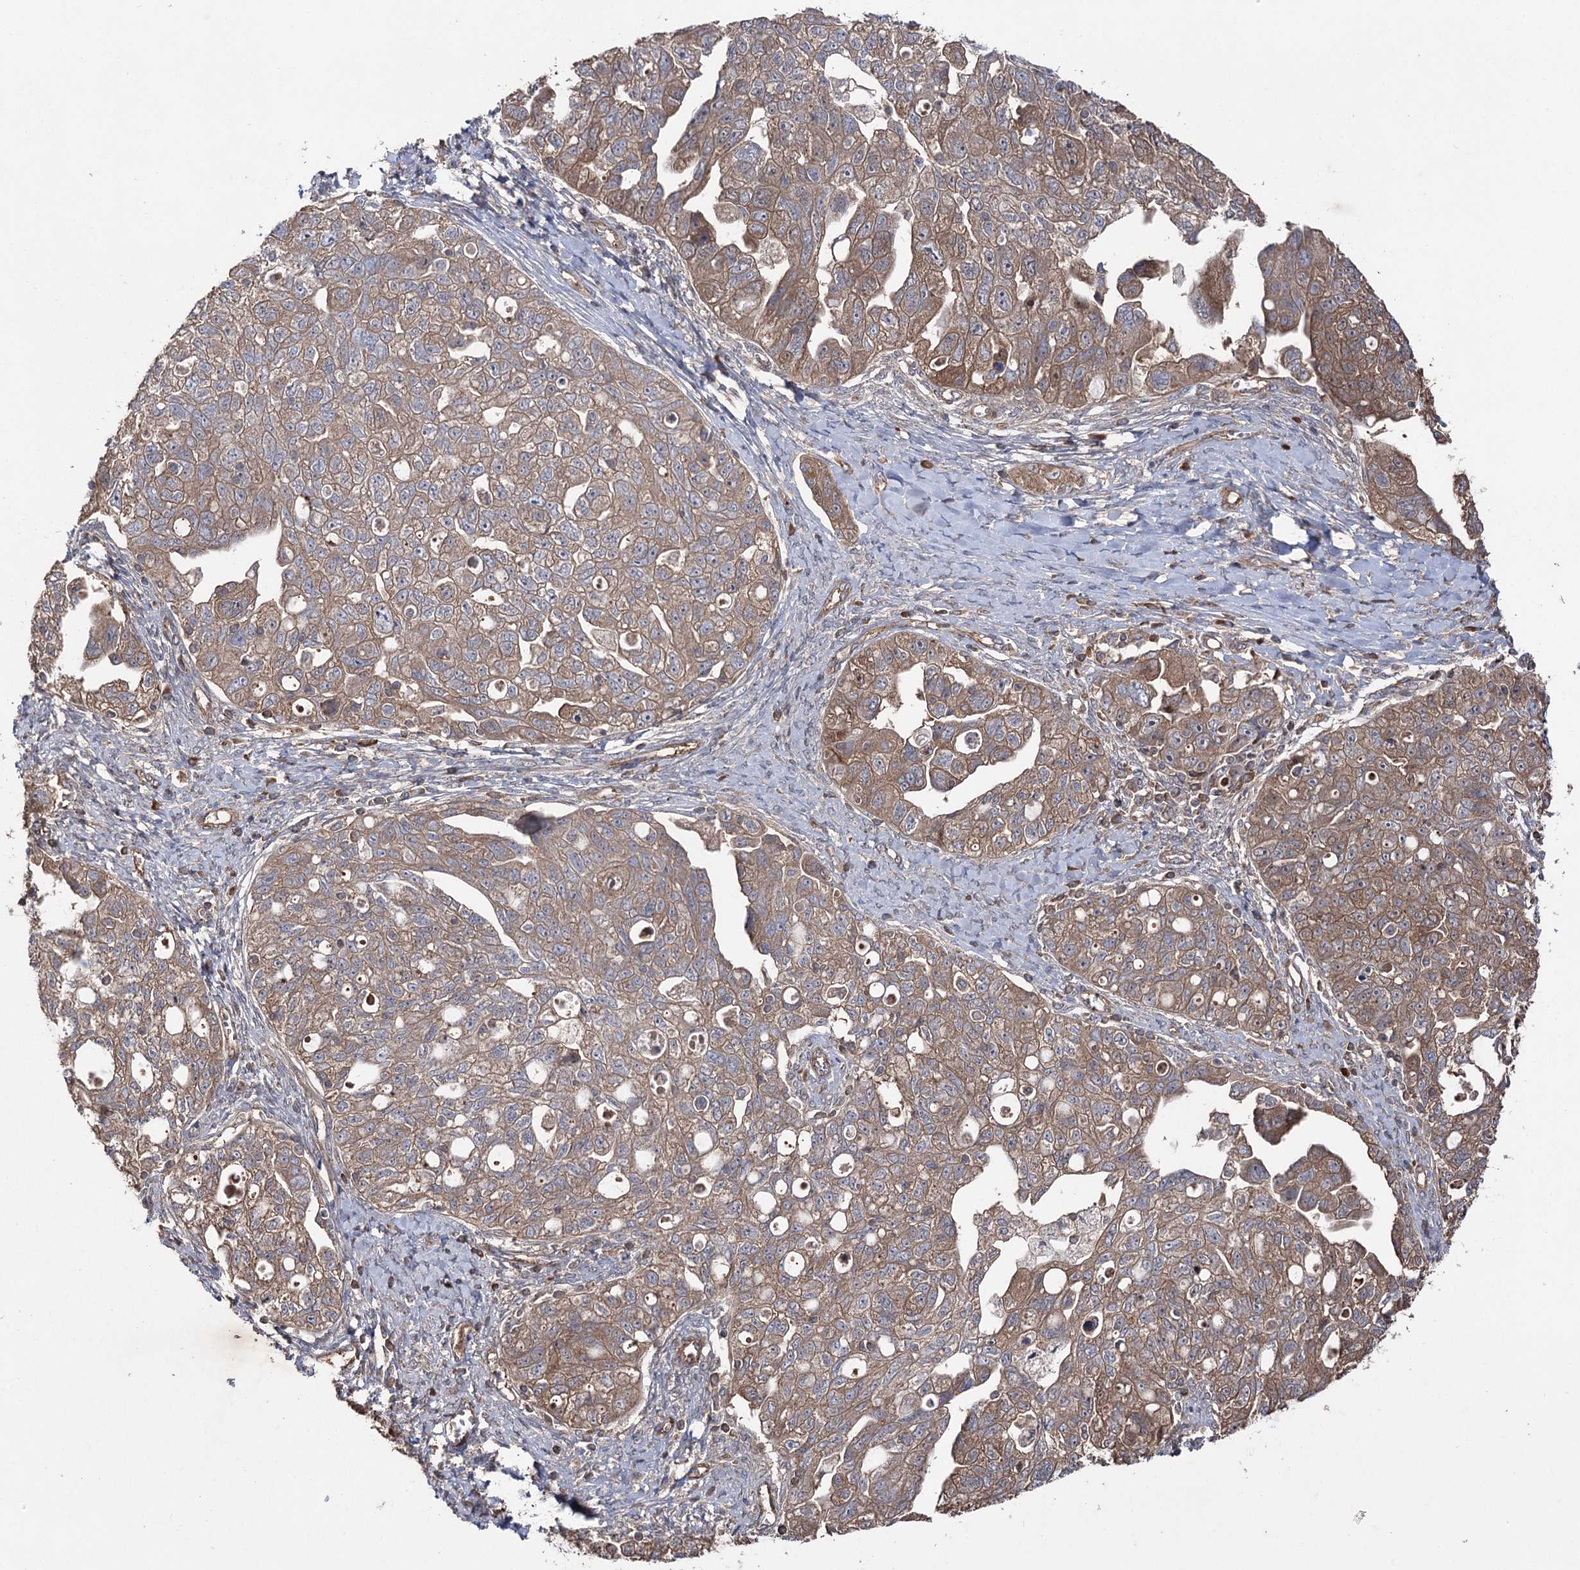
{"staining": {"intensity": "moderate", "quantity": ">75%", "location": "cytoplasmic/membranous"}, "tissue": "ovarian cancer", "cell_type": "Tumor cells", "image_type": "cancer", "snomed": [{"axis": "morphology", "description": "Carcinoma, NOS"}, {"axis": "morphology", "description": "Cystadenocarcinoma, serous, NOS"}, {"axis": "topography", "description": "Ovary"}], "caption": "This histopathology image exhibits ovarian carcinoma stained with immunohistochemistry to label a protein in brown. The cytoplasmic/membranous of tumor cells show moderate positivity for the protein. Nuclei are counter-stained blue.", "gene": "LARS2", "patient": {"sex": "female", "age": 69}}